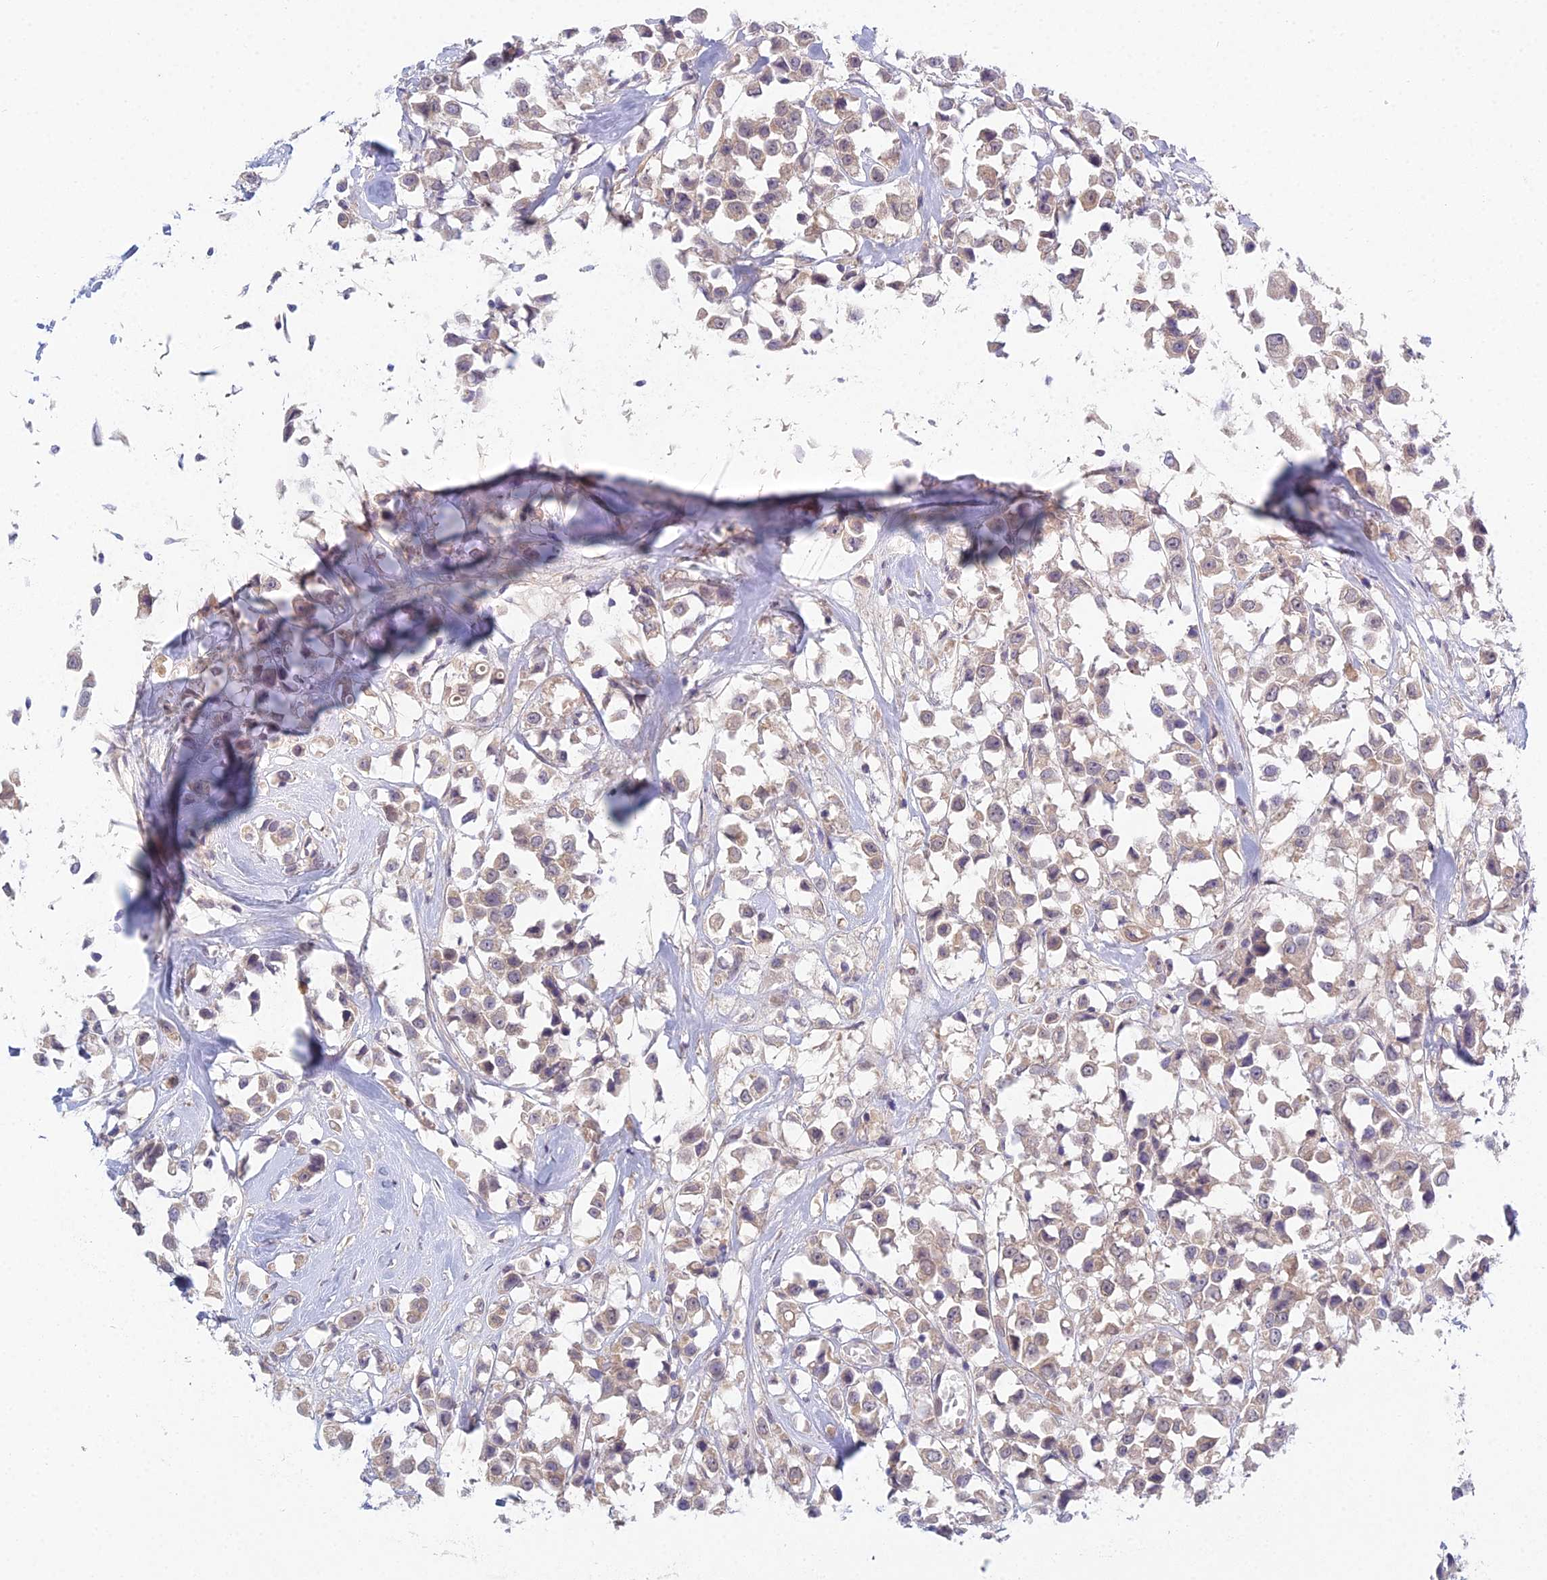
{"staining": {"intensity": "weak", "quantity": "25%-75%", "location": "cytoplasmic/membranous"}, "tissue": "breast cancer", "cell_type": "Tumor cells", "image_type": "cancer", "snomed": [{"axis": "morphology", "description": "Duct carcinoma"}, {"axis": "topography", "description": "Breast"}], "caption": "Tumor cells display weak cytoplasmic/membranous staining in about 25%-75% of cells in breast intraductal carcinoma.", "gene": "METTL26", "patient": {"sex": "female", "age": 61}}